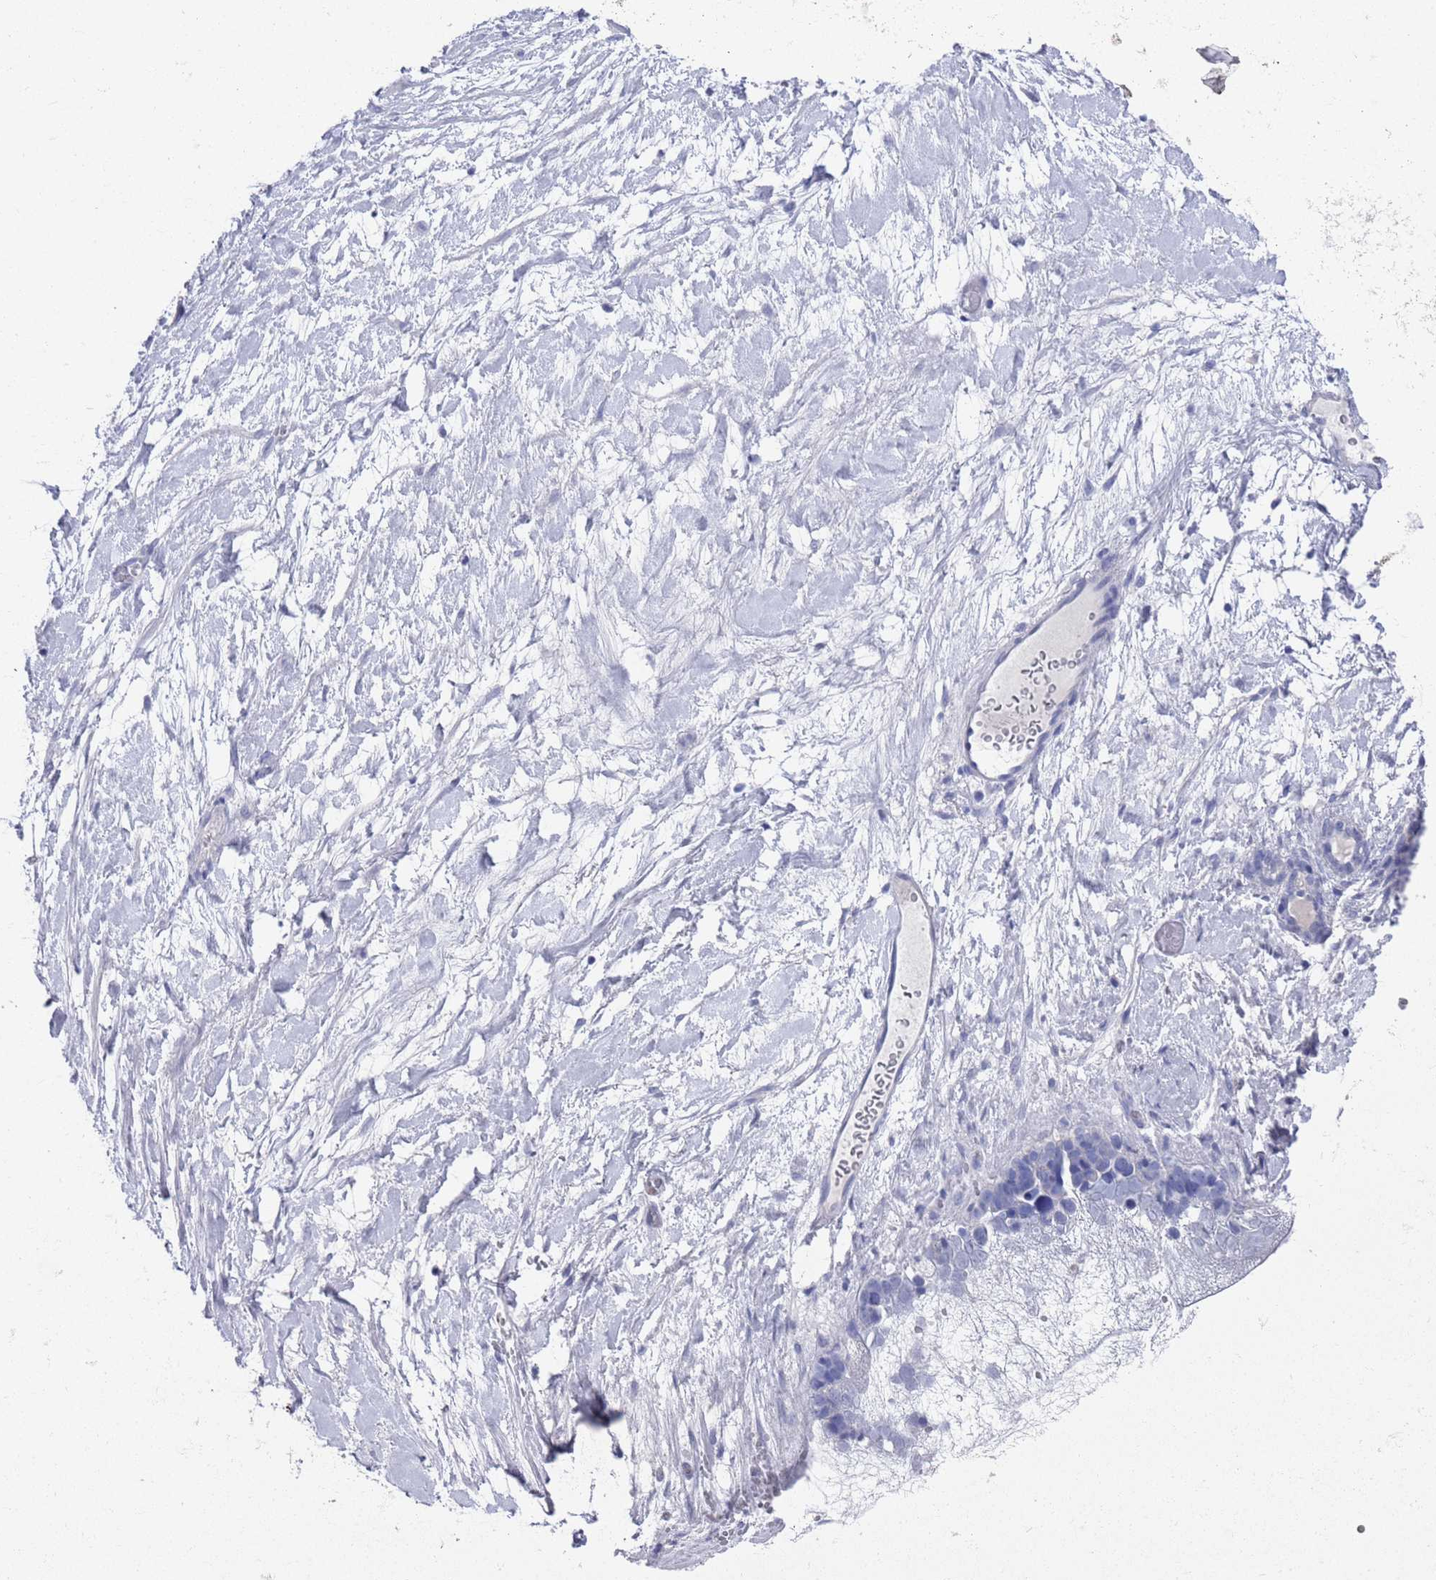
{"staining": {"intensity": "negative", "quantity": "none", "location": "none"}, "tissue": "ovarian cancer", "cell_type": "Tumor cells", "image_type": "cancer", "snomed": [{"axis": "morphology", "description": "Cystadenocarcinoma, serous, NOS"}, {"axis": "topography", "description": "Ovary"}], "caption": "This photomicrograph is of serous cystadenocarcinoma (ovarian) stained with IHC to label a protein in brown with the nuclei are counter-stained blue. There is no expression in tumor cells.", "gene": "MTMR2", "patient": {"sex": "female", "age": 54}}